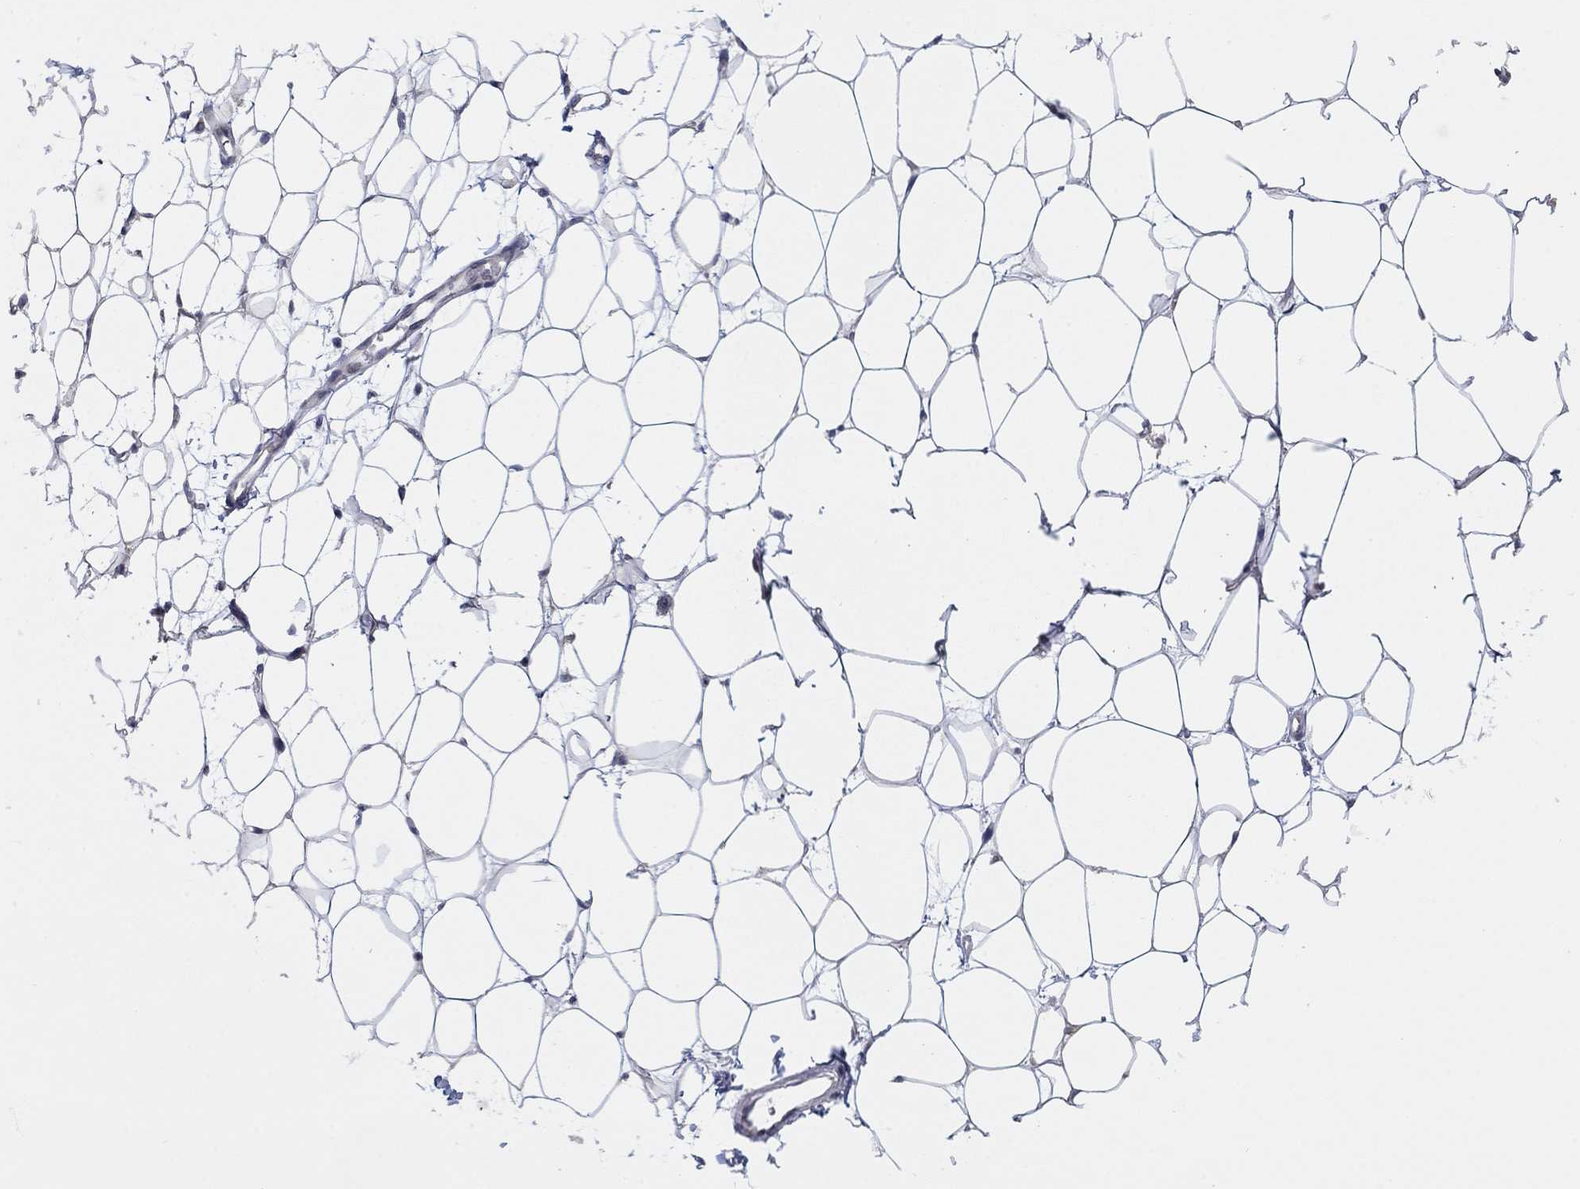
{"staining": {"intensity": "negative", "quantity": "none", "location": "none"}, "tissue": "breast", "cell_type": "Adipocytes", "image_type": "normal", "snomed": [{"axis": "morphology", "description": "Normal tissue, NOS"}, {"axis": "topography", "description": "Breast"}], "caption": "High magnification brightfield microscopy of unremarkable breast stained with DAB (3,3'-diaminobenzidine) (brown) and counterstained with hematoxylin (blue): adipocytes show no significant staining. The staining was performed using DAB to visualize the protein expression in brown, while the nuclei were stained in blue with hematoxylin (Magnification: 20x).", "gene": "TTC21B", "patient": {"sex": "female", "age": 37}}